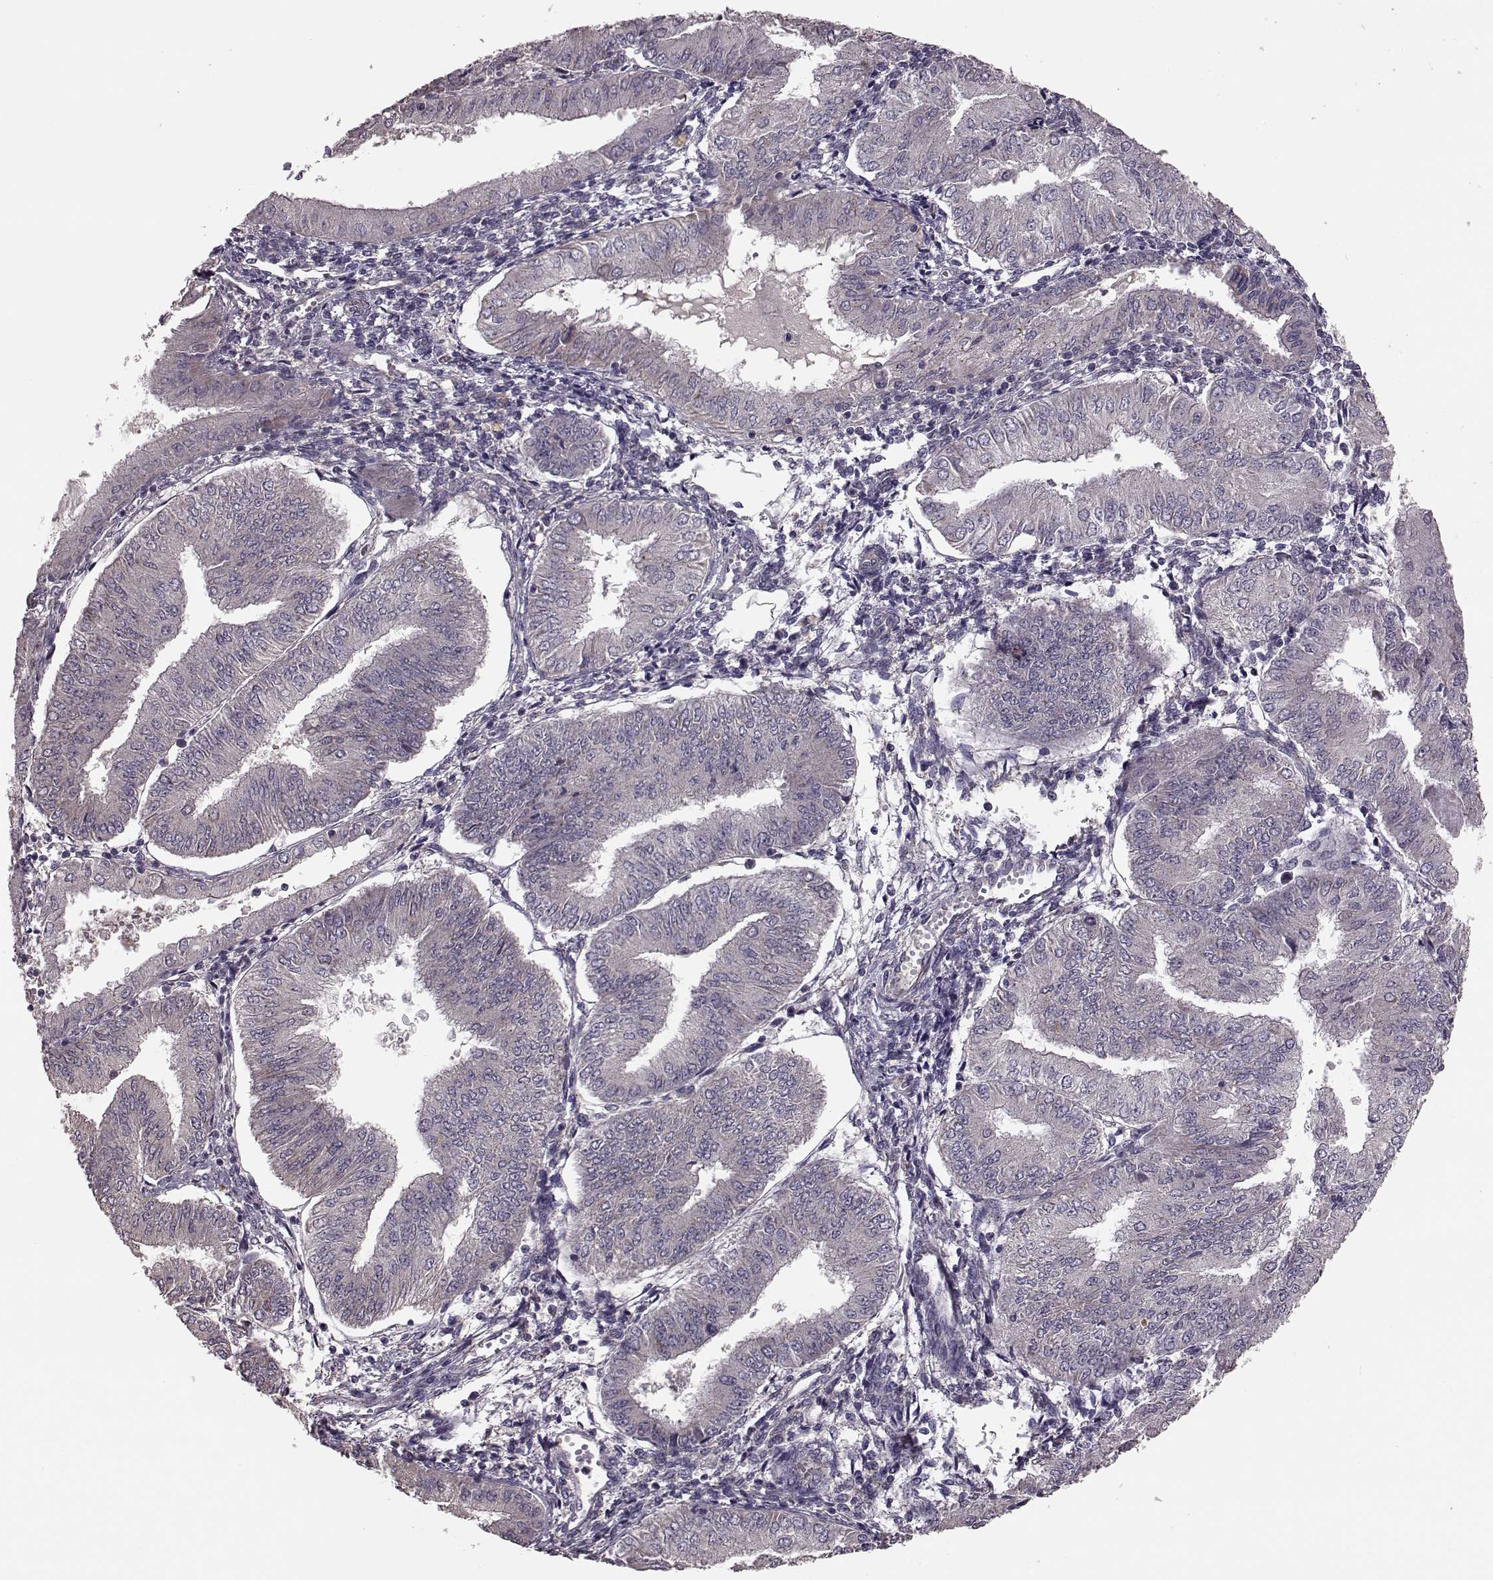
{"staining": {"intensity": "negative", "quantity": "none", "location": "none"}, "tissue": "endometrial cancer", "cell_type": "Tumor cells", "image_type": "cancer", "snomed": [{"axis": "morphology", "description": "Adenocarcinoma, NOS"}, {"axis": "topography", "description": "Endometrium"}], "caption": "Endometrial adenocarcinoma was stained to show a protein in brown. There is no significant staining in tumor cells.", "gene": "NTF3", "patient": {"sex": "female", "age": 53}}